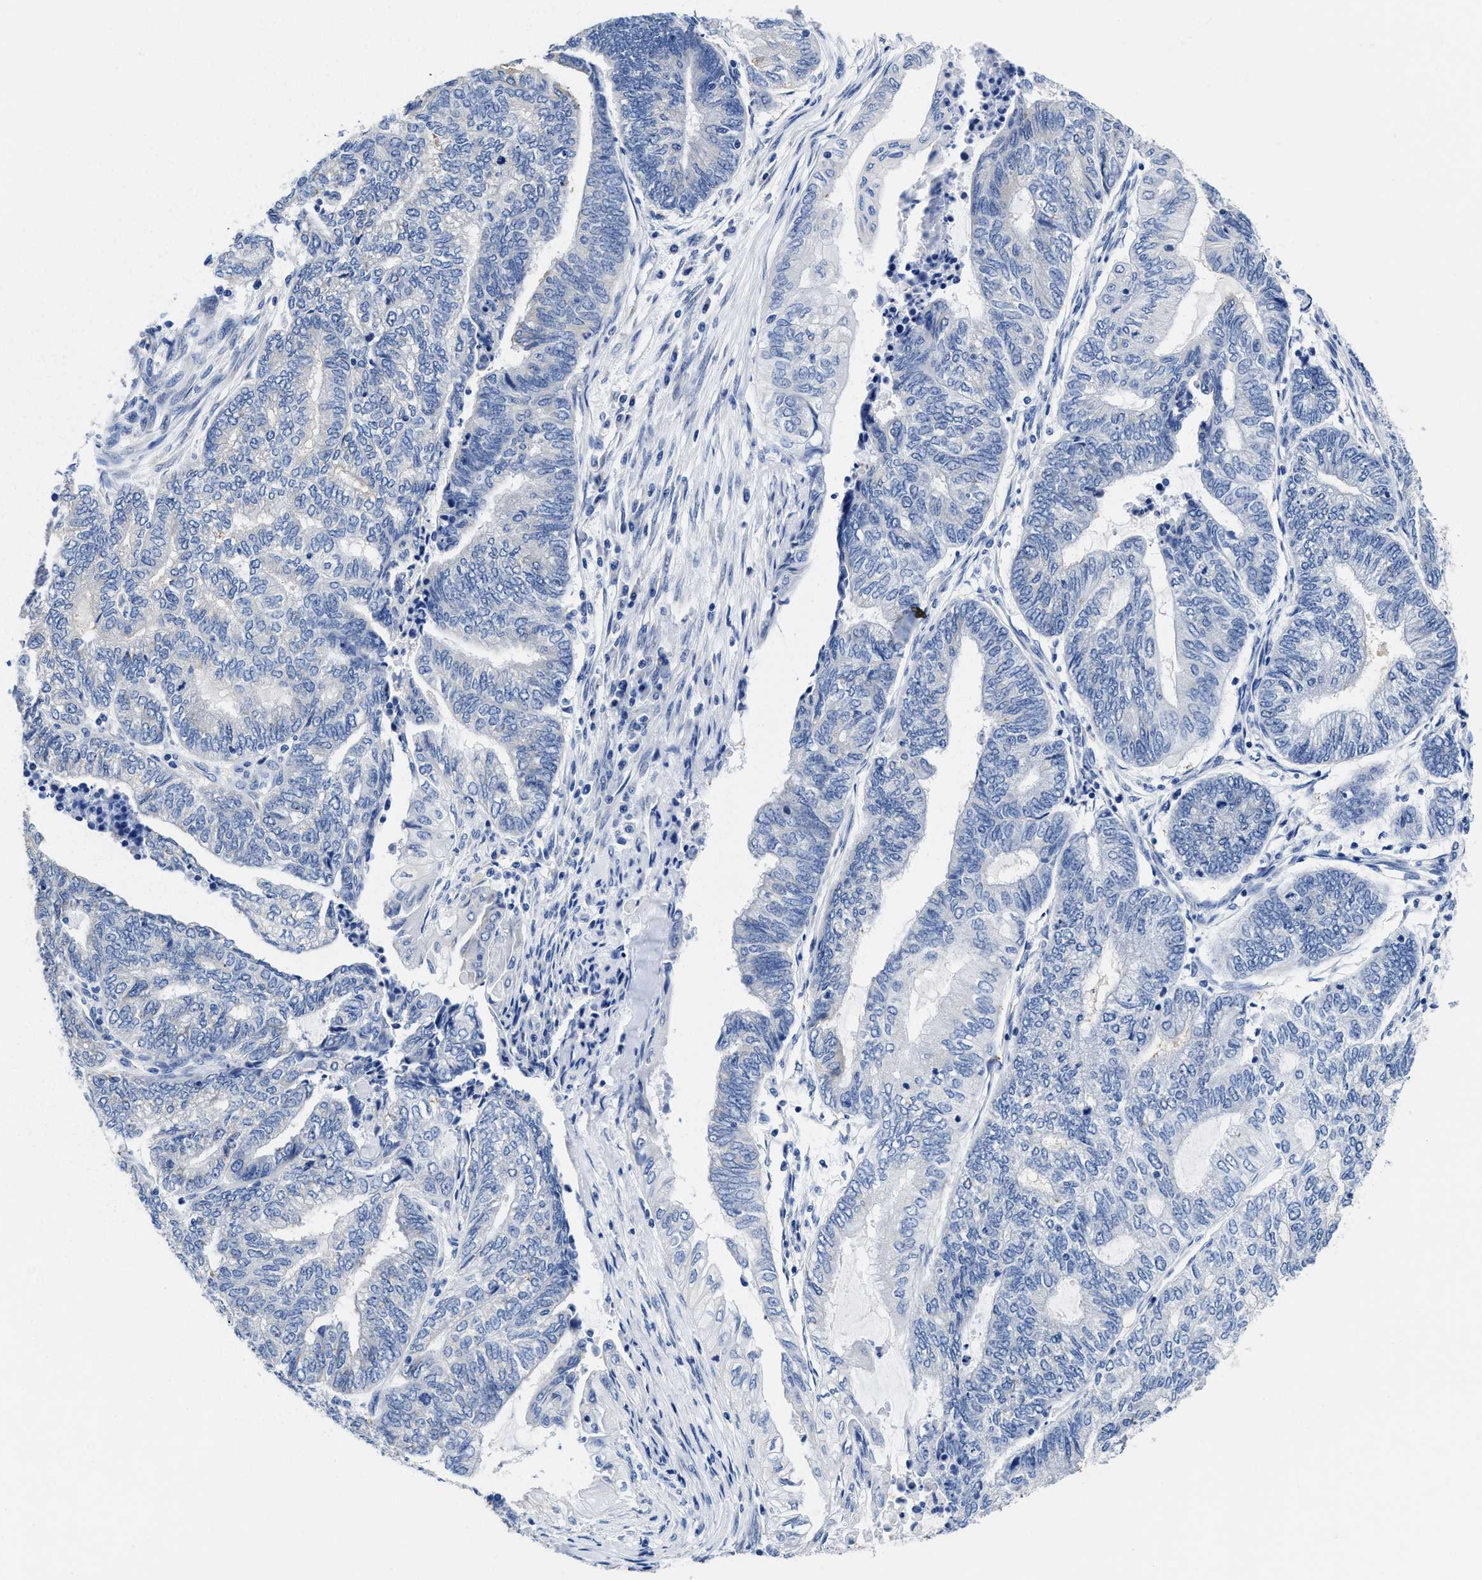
{"staining": {"intensity": "negative", "quantity": "none", "location": "none"}, "tissue": "endometrial cancer", "cell_type": "Tumor cells", "image_type": "cancer", "snomed": [{"axis": "morphology", "description": "Adenocarcinoma, NOS"}, {"axis": "topography", "description": "Uterus"}, {"axis": "topography", "description": "Endometrium"}], "caption": "A micrograph of endometrial cancer (adenocarcinoma) stained for a protein reveals no brown staining in tumor cells.", "gene": "HOOK1", "patient": {"sex": "female", "age": 70}}